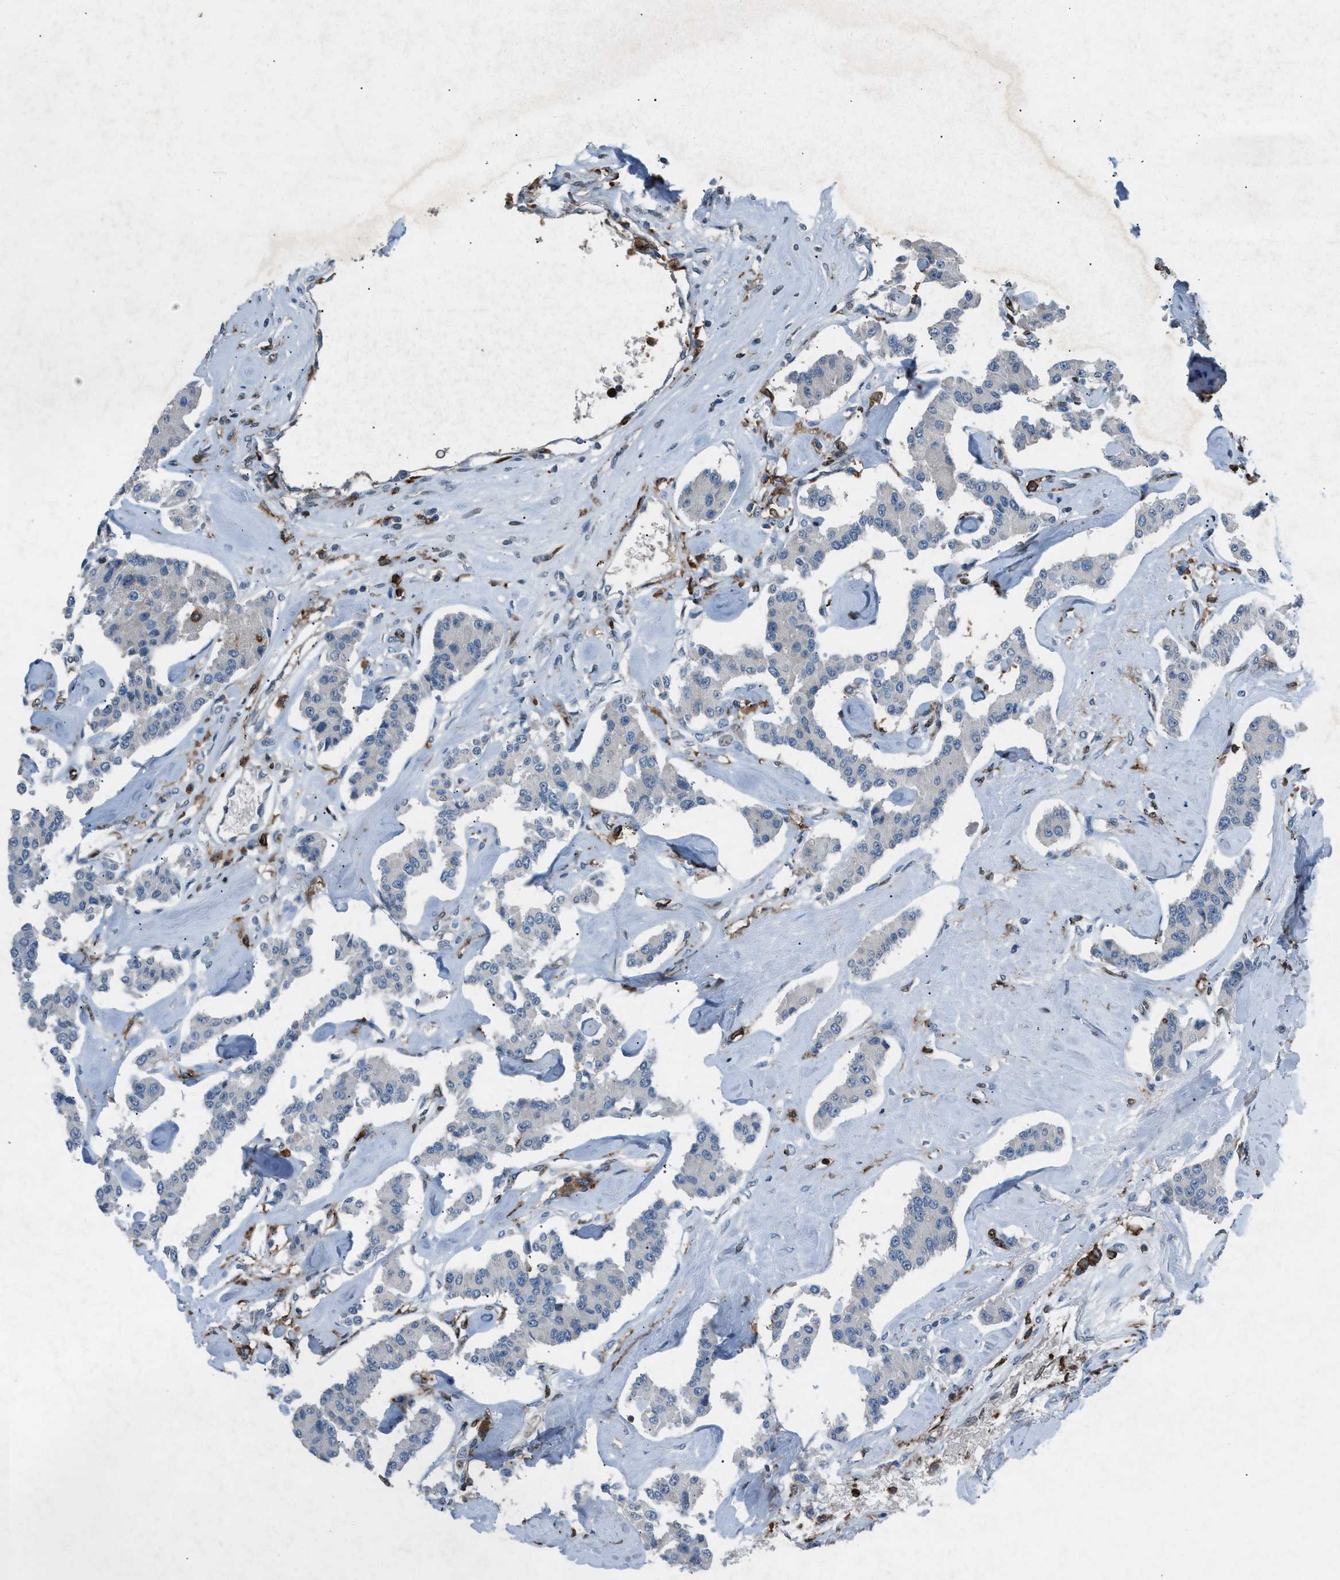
{"staining": {"intensity": "negative", "quantity": "none", "location": "none"}, "tissue": "carcinoid", "cell_type": "Tumor cells", "image_type": "cancer", "snomed": [{"axis": "morphology", "description": "Carcinoid, malignant, NOS"}, {"axis": "topography", "description": "Pancreas"}], "caption": "High power microscopy histopathology image of an immunohistochemistry image of carcinoid, revealing no significant expression in tumor cells.", "gene": "FCER1G", "patient": {"sex": "male", "age": 41}}